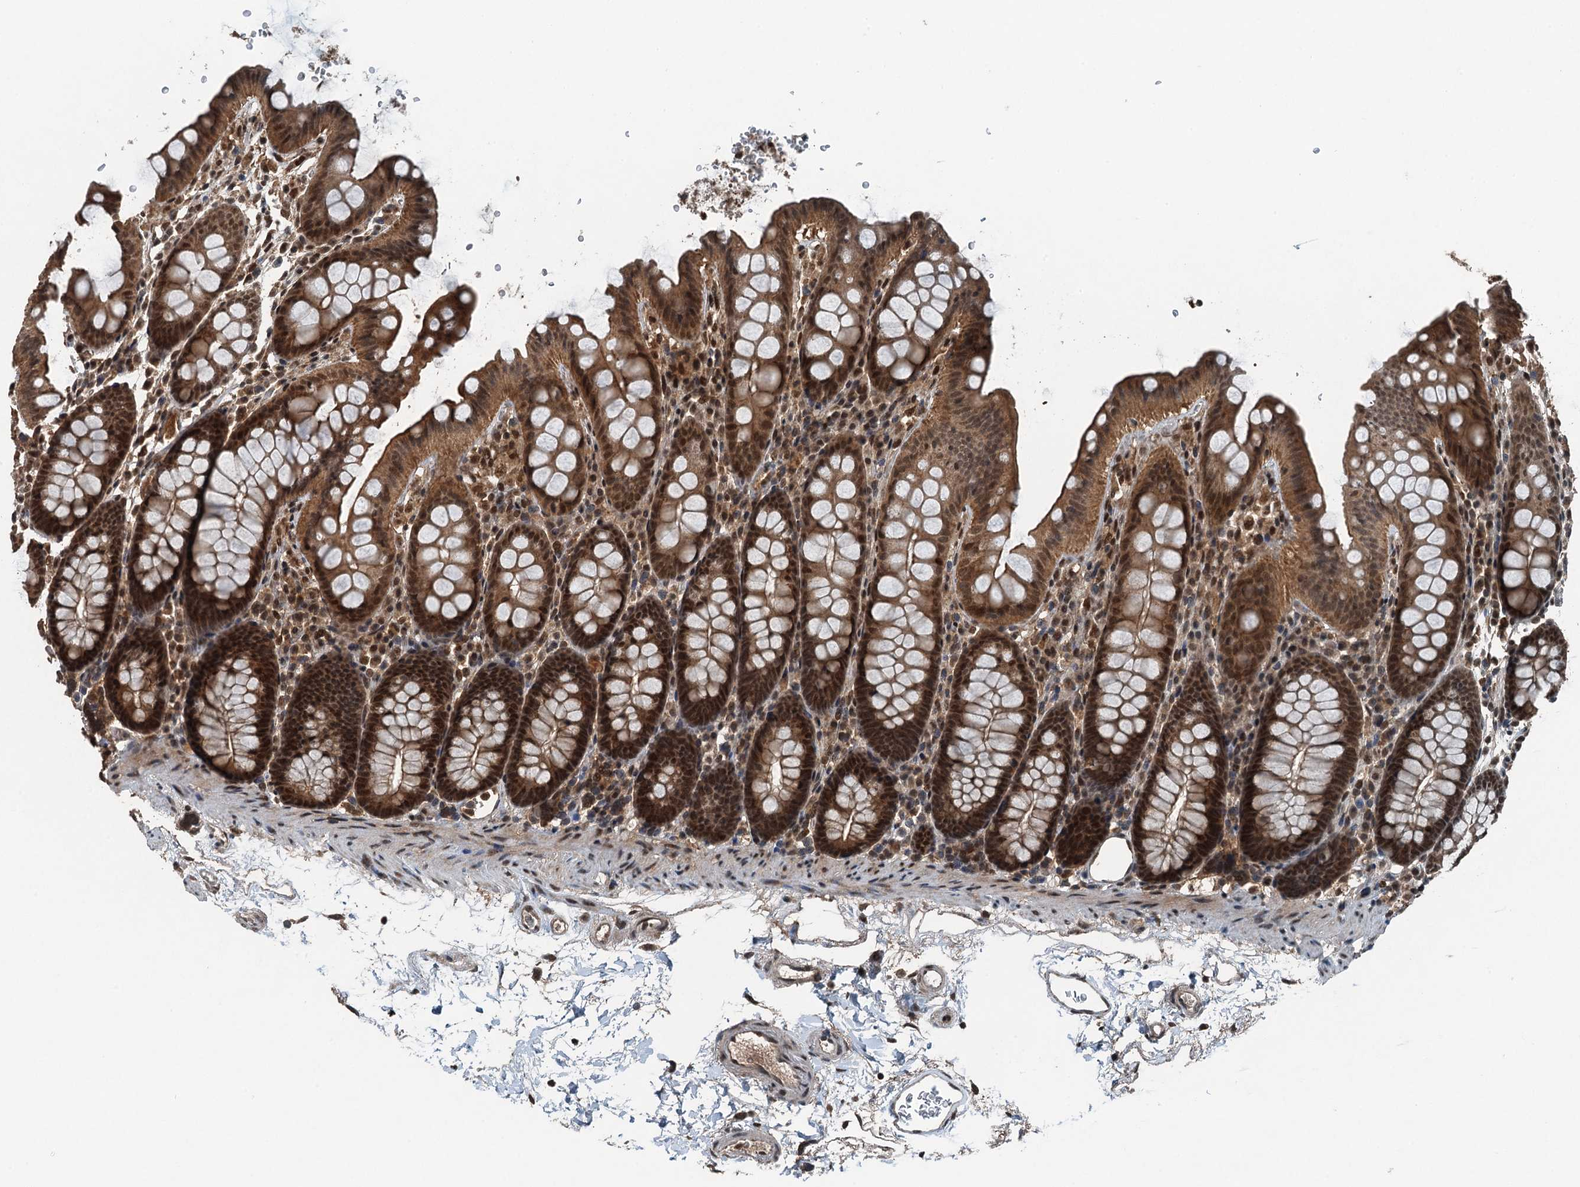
{"staining": {"intensity": "moderate", "quantity": ">75%", "location": "cytoplasmic/membranous,nuclear"}, "tissue": "colon", "cell_type": "Endothelial cells", "image_type": "normal", "snomed": [{"axis": "morphology", "description": "Normal tissue, NOS"}, {"axis": "topography", "description": "Colon"}], "caption": "There is medium levels of moderate cytoplasmic/membranous,nuclear positivity in endothelial cells of unremarkable colon, as demonstrated by immunohistochemical staining (brown color).", "gene": "UBXN6", "patient": {"sex": "male", "age": 75}}